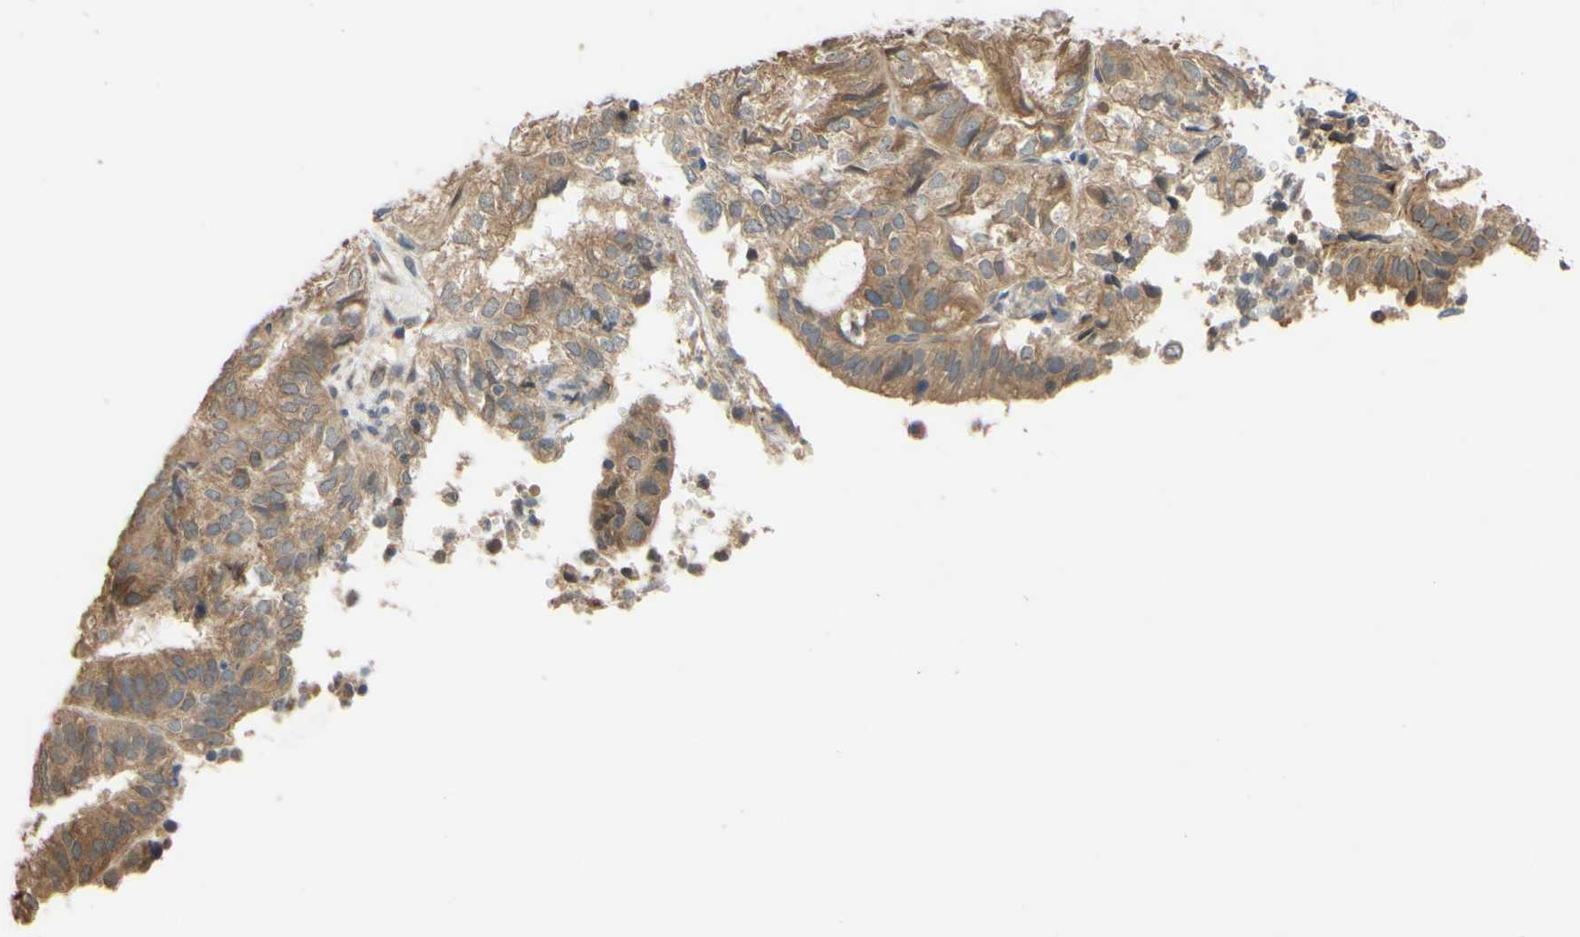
{"staining": {"intensity": "moderate", "quantity": ">75%", "location": "cytoplasmic/membranous"}, "tissue": "endometrial cancer", "cell_type": "Tumor cells", "image_type": "cancer", "snomed": [{"axis": "morphology", "description": "Adenocarcinoma, NOS"}, {"axis": "topography", "description": "Uterus"}], "caption": "Immunohistochemical staining of human endometrial cancer (adenocarcinoma) shows medium levels of moderate cytoplasmic/membranous staining in about >75% of tumor cells. The protein of interest is shown in brown color, while the nuclei are stained blue.", "gene": "SMIM19", "patient": {"sex": "female", "age": 60}}